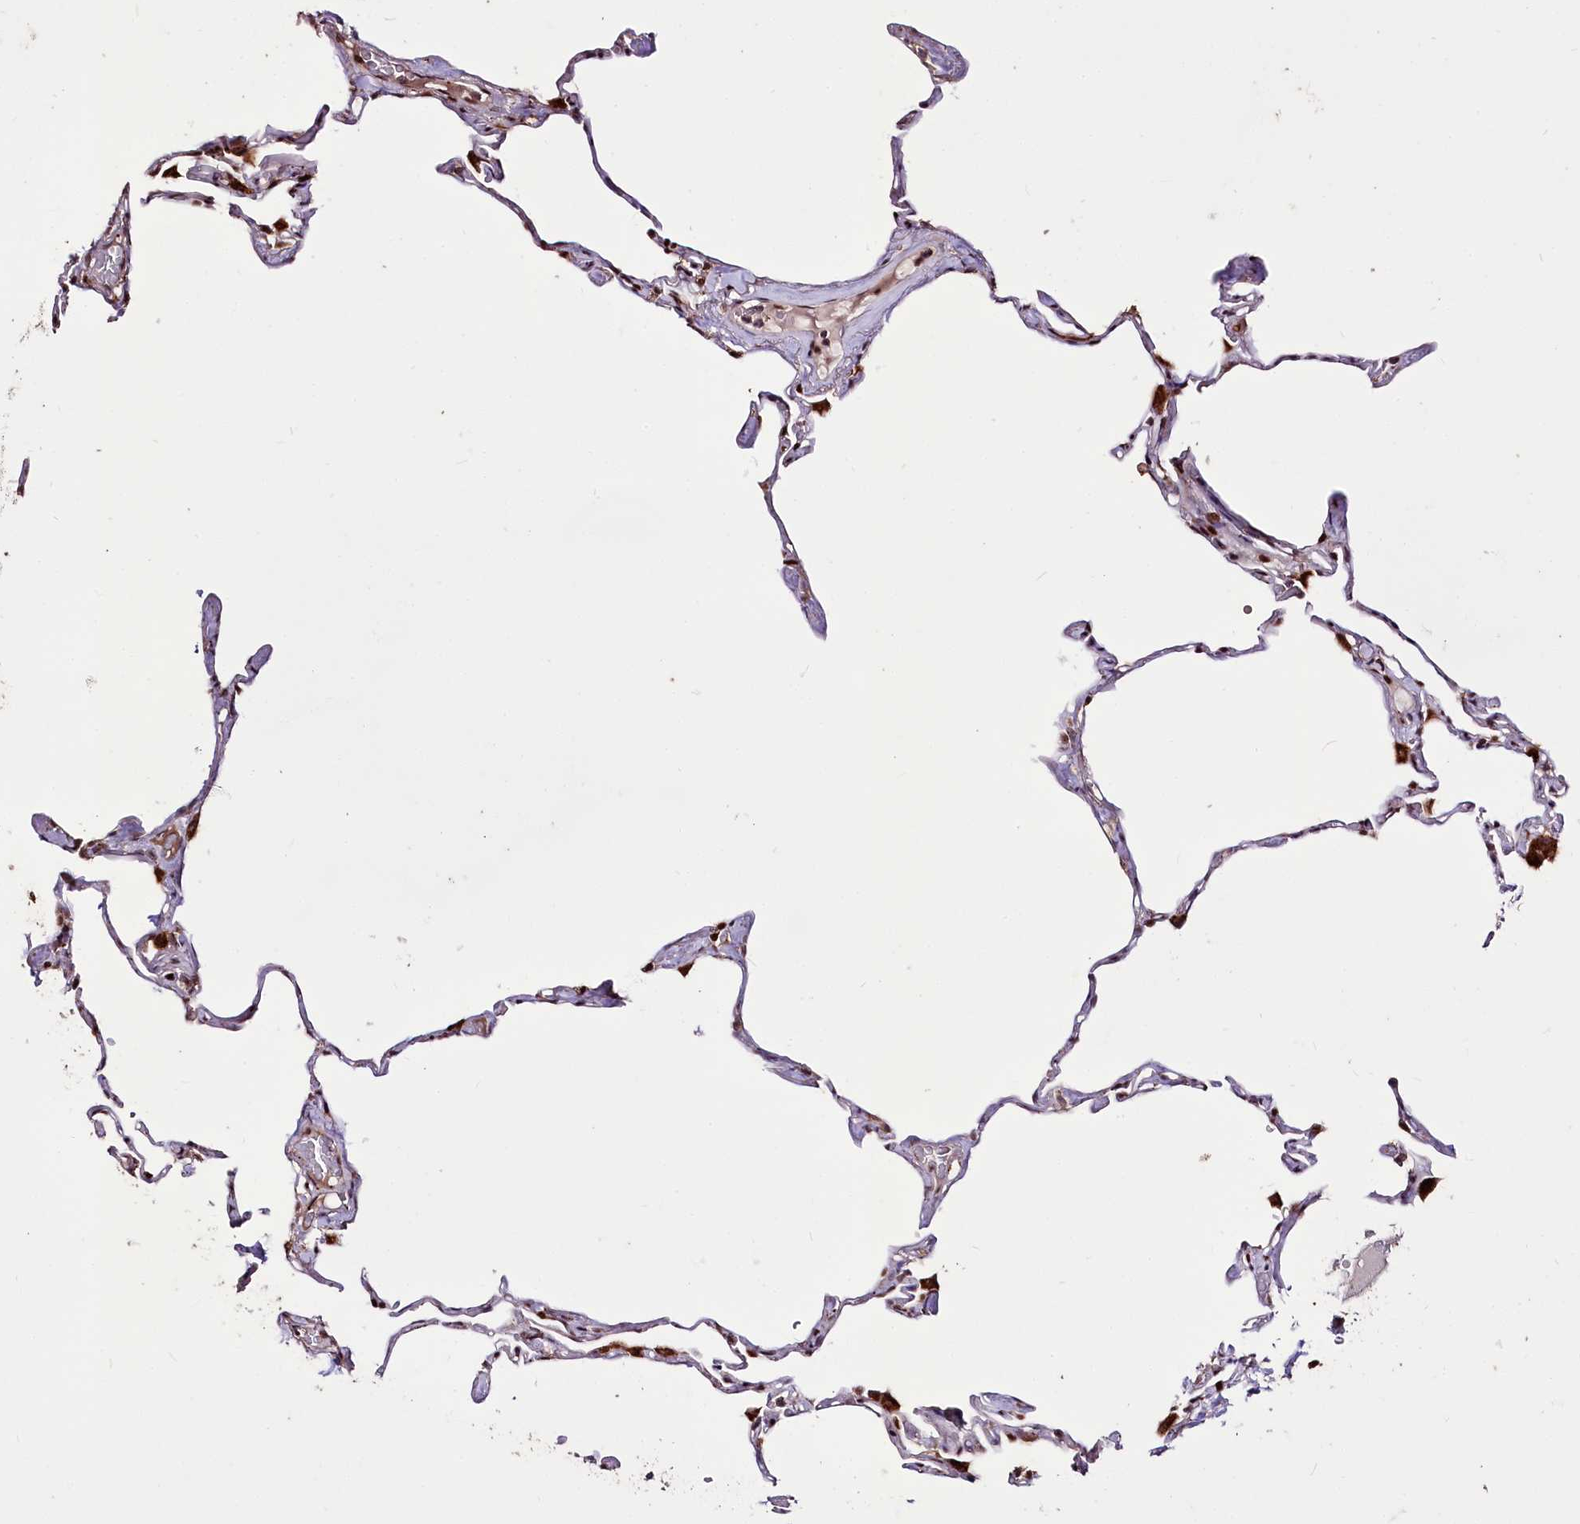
{"staining": {"intensity": "moderate", "quantity": "<25%", "location": "cytoplasmic/membranous,nuclear"}, "tissue": "lung", "cell_type": "Alveolar cells", "image_type": "normal", "snomed": [{"axis": "morphology", "description": "Normal tissue, NOS"}, {"axis": "topography", "description": "Lung"}], "caption": "A brown stain shows moderate cytoplasmic/membranous,nuclear expression of a protein in alveolar cells of benign lung.", "gene": "CARD19", "patient": {"sex": "male", "age": 65}}